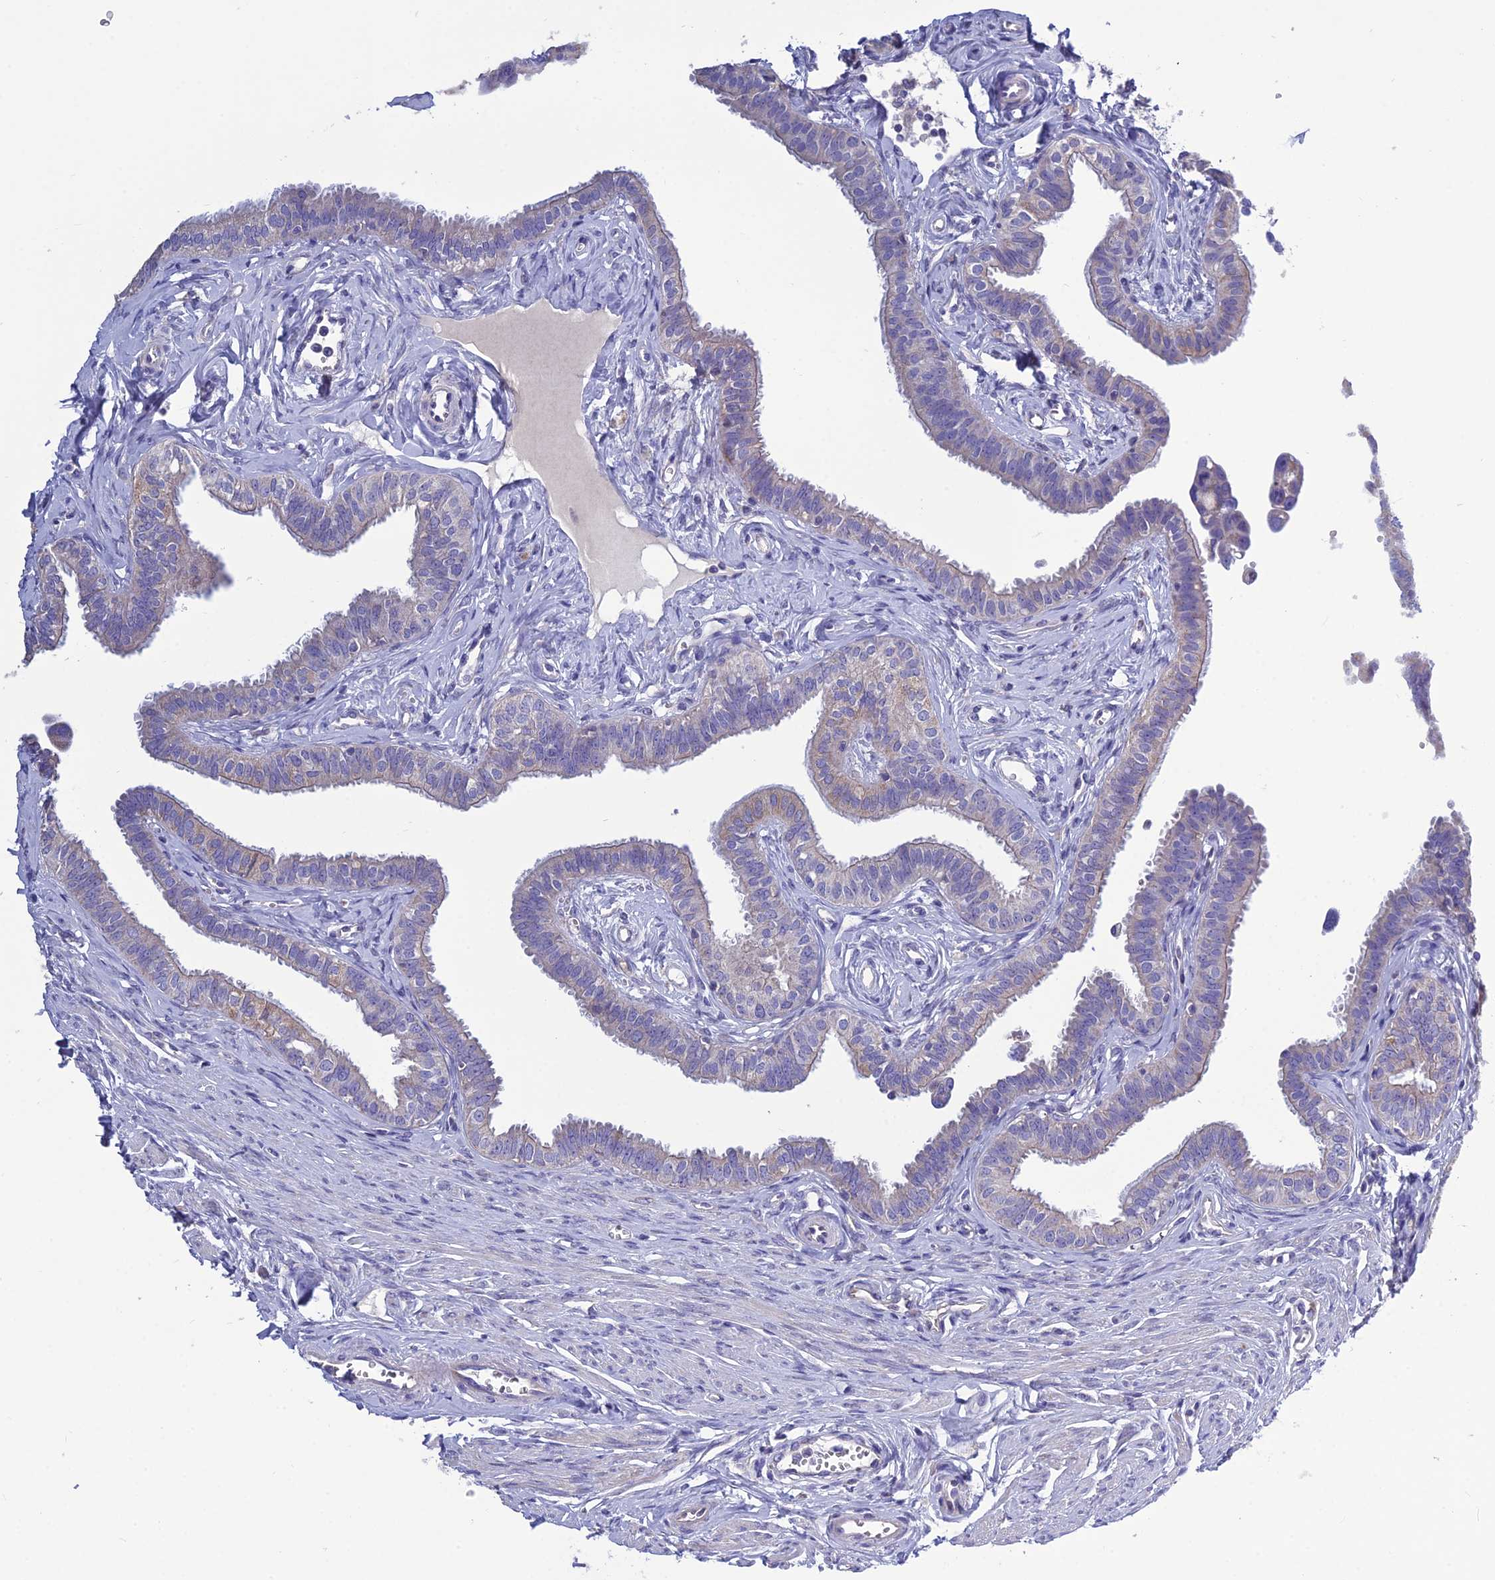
{"staining": {"intensity": "weak", "quantity": "25%-75%", "location": "cytoplasmic/membranous"}, "tissue": "fallopian tube", "cell_type": "Glandular cells", "image_type": "normal", "snomed": [{"axis": "morphology", "description": "Normal tissue, NOS"}, {"axis": "morphology", "description": "Carcinoma, NOS"}, {"axis": "topography", "description": "Fallopian tube"}, {"axis": "topography", "description": "Ovary"}], "caption": "About 25%-75% of glandular cells in benign human fallopian tube display weak cytoplasmic/membranous protein staining as visualized by brown immunohistochemical staining.", "gene": "BHMT2", "patient": {"sex": "female", "age": 59}}